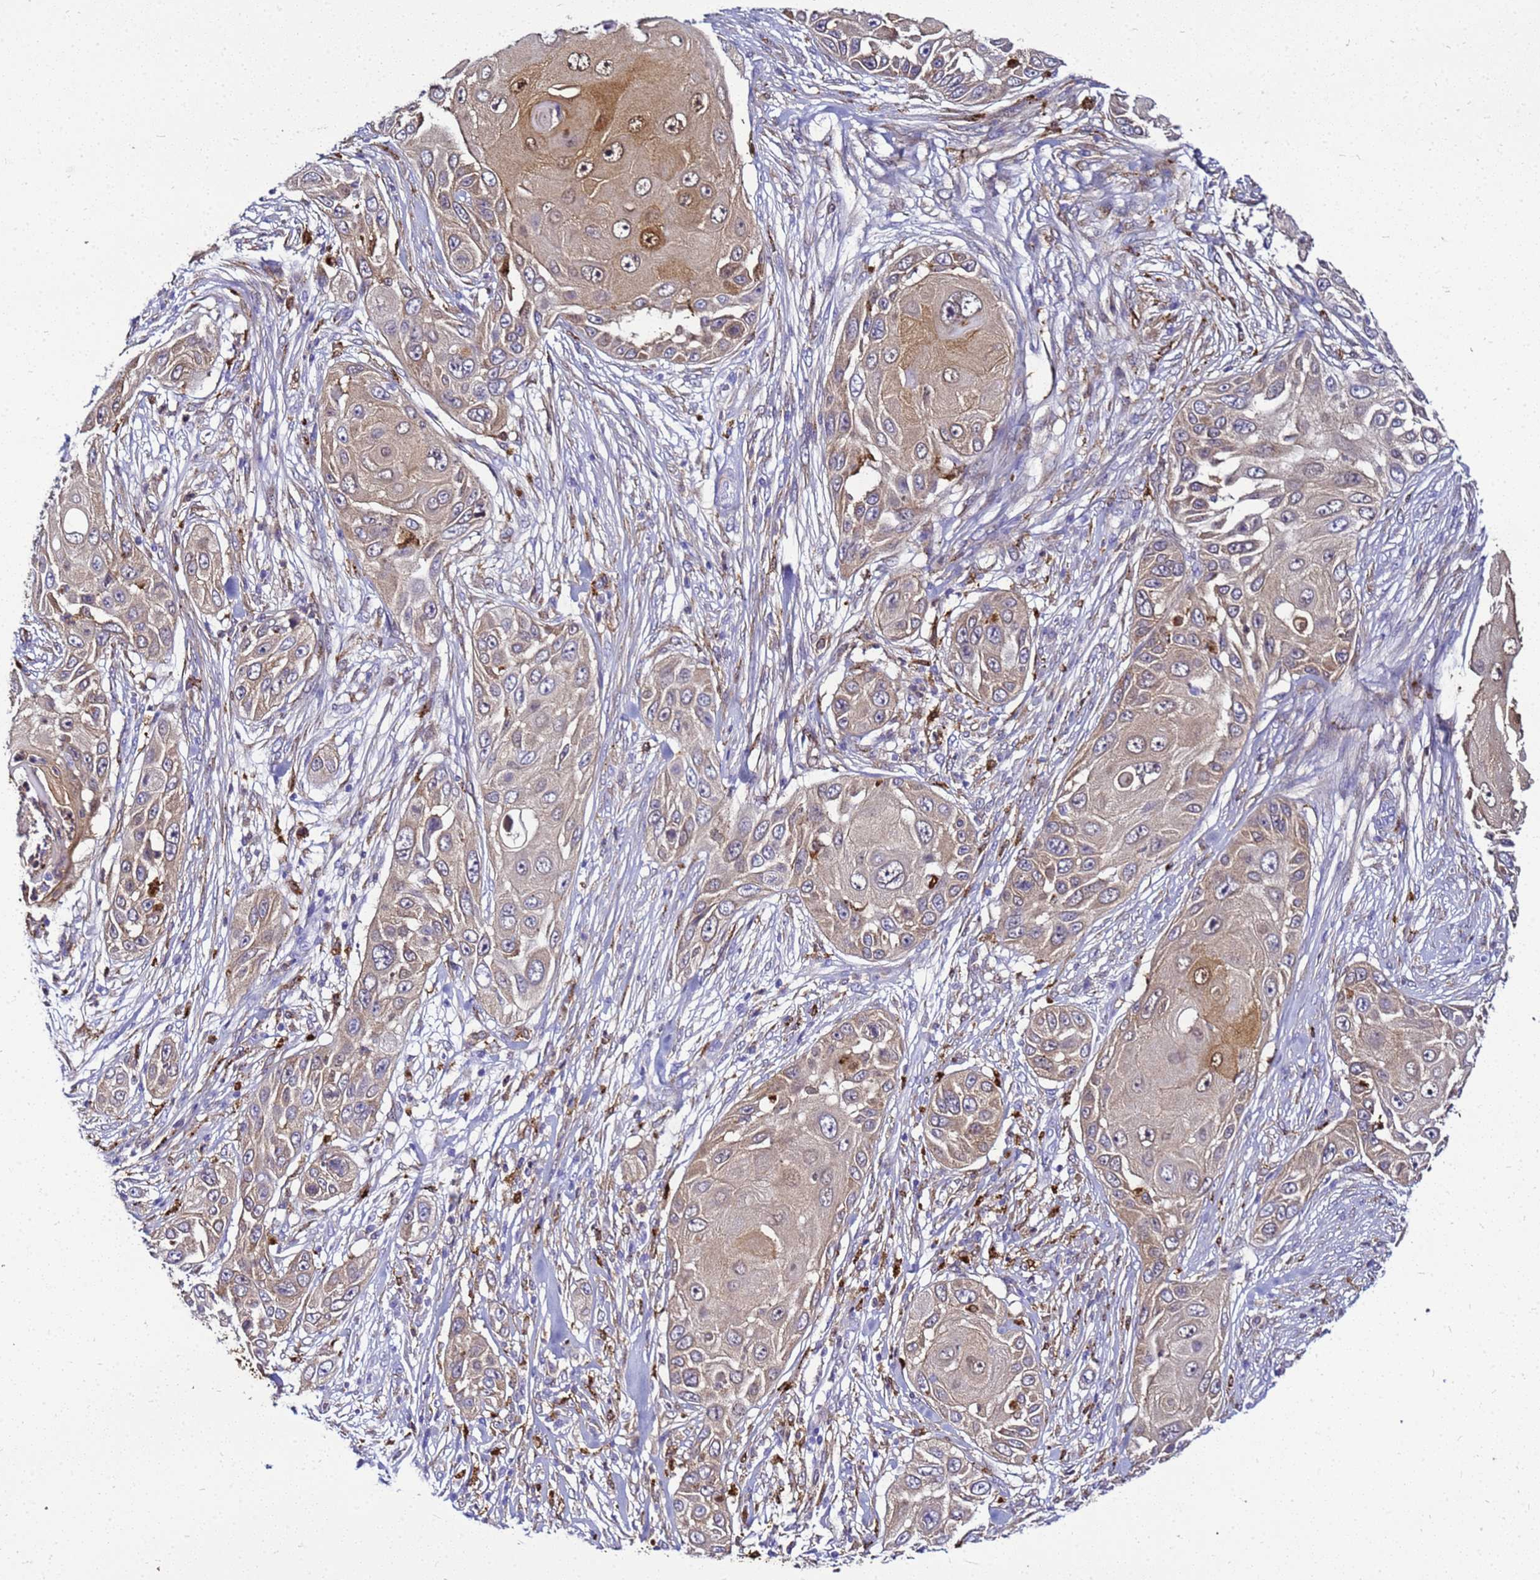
{"staining": {"intensity": "weak", "quantity": "25%-75%", "location": "cytoplasmic/membranous,nuclear"}, "tissue": "skin cancer", "cell_type": "Tumor cells", "image_type": "cancer", "snomed": [{"axis": "morphology", "description": "Squamous cell carcinoma, NOS"}, {"axis": "topography", "description": "Skin"}], "caption": "A brown stain labels weak cytoplasmic/membranous and nuclear positivity of a protein in human skin squamous cell carcinoma tumor cells.", "gene": "CSTA", "patient": {"sex": "female", "age": 44}}